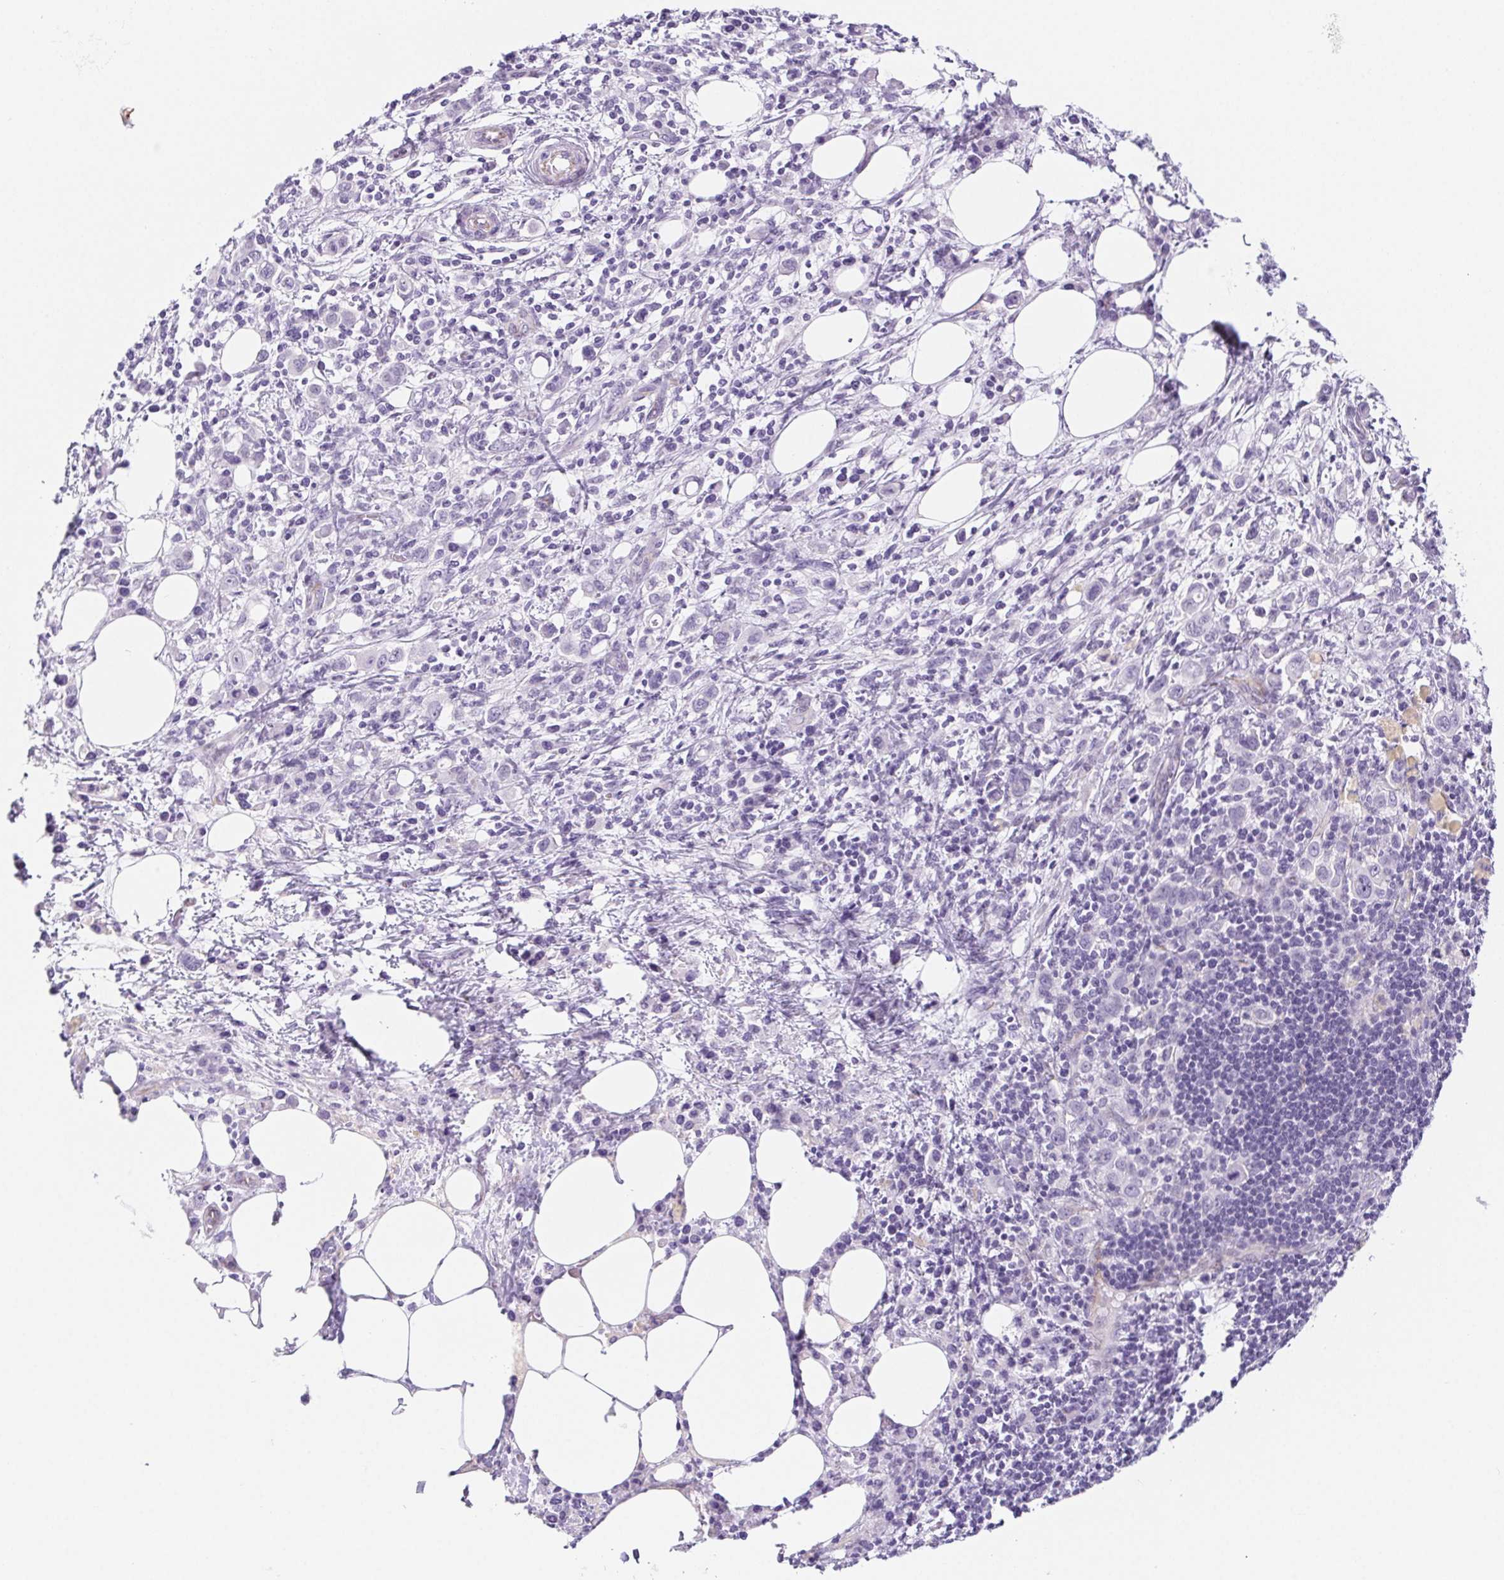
{"staining": {"intensity": "negative", "quantity": "none", "location": "none"}, "tissue": "stomach cancer", "cell_type": "Tumor cells", "image_type": "cancer", "snomed": [{"axis": "morphology", "description": "Adenocarcinoma, NOS"}, {"axis": "topography", "description": "Stomach, upper"}], "caption": "This is a image of IHC staining of stomach cancer, which shows no expression in tumor cells.", "gene": "CYP21A2", "patient": {"sex": "male", "age": 75}}